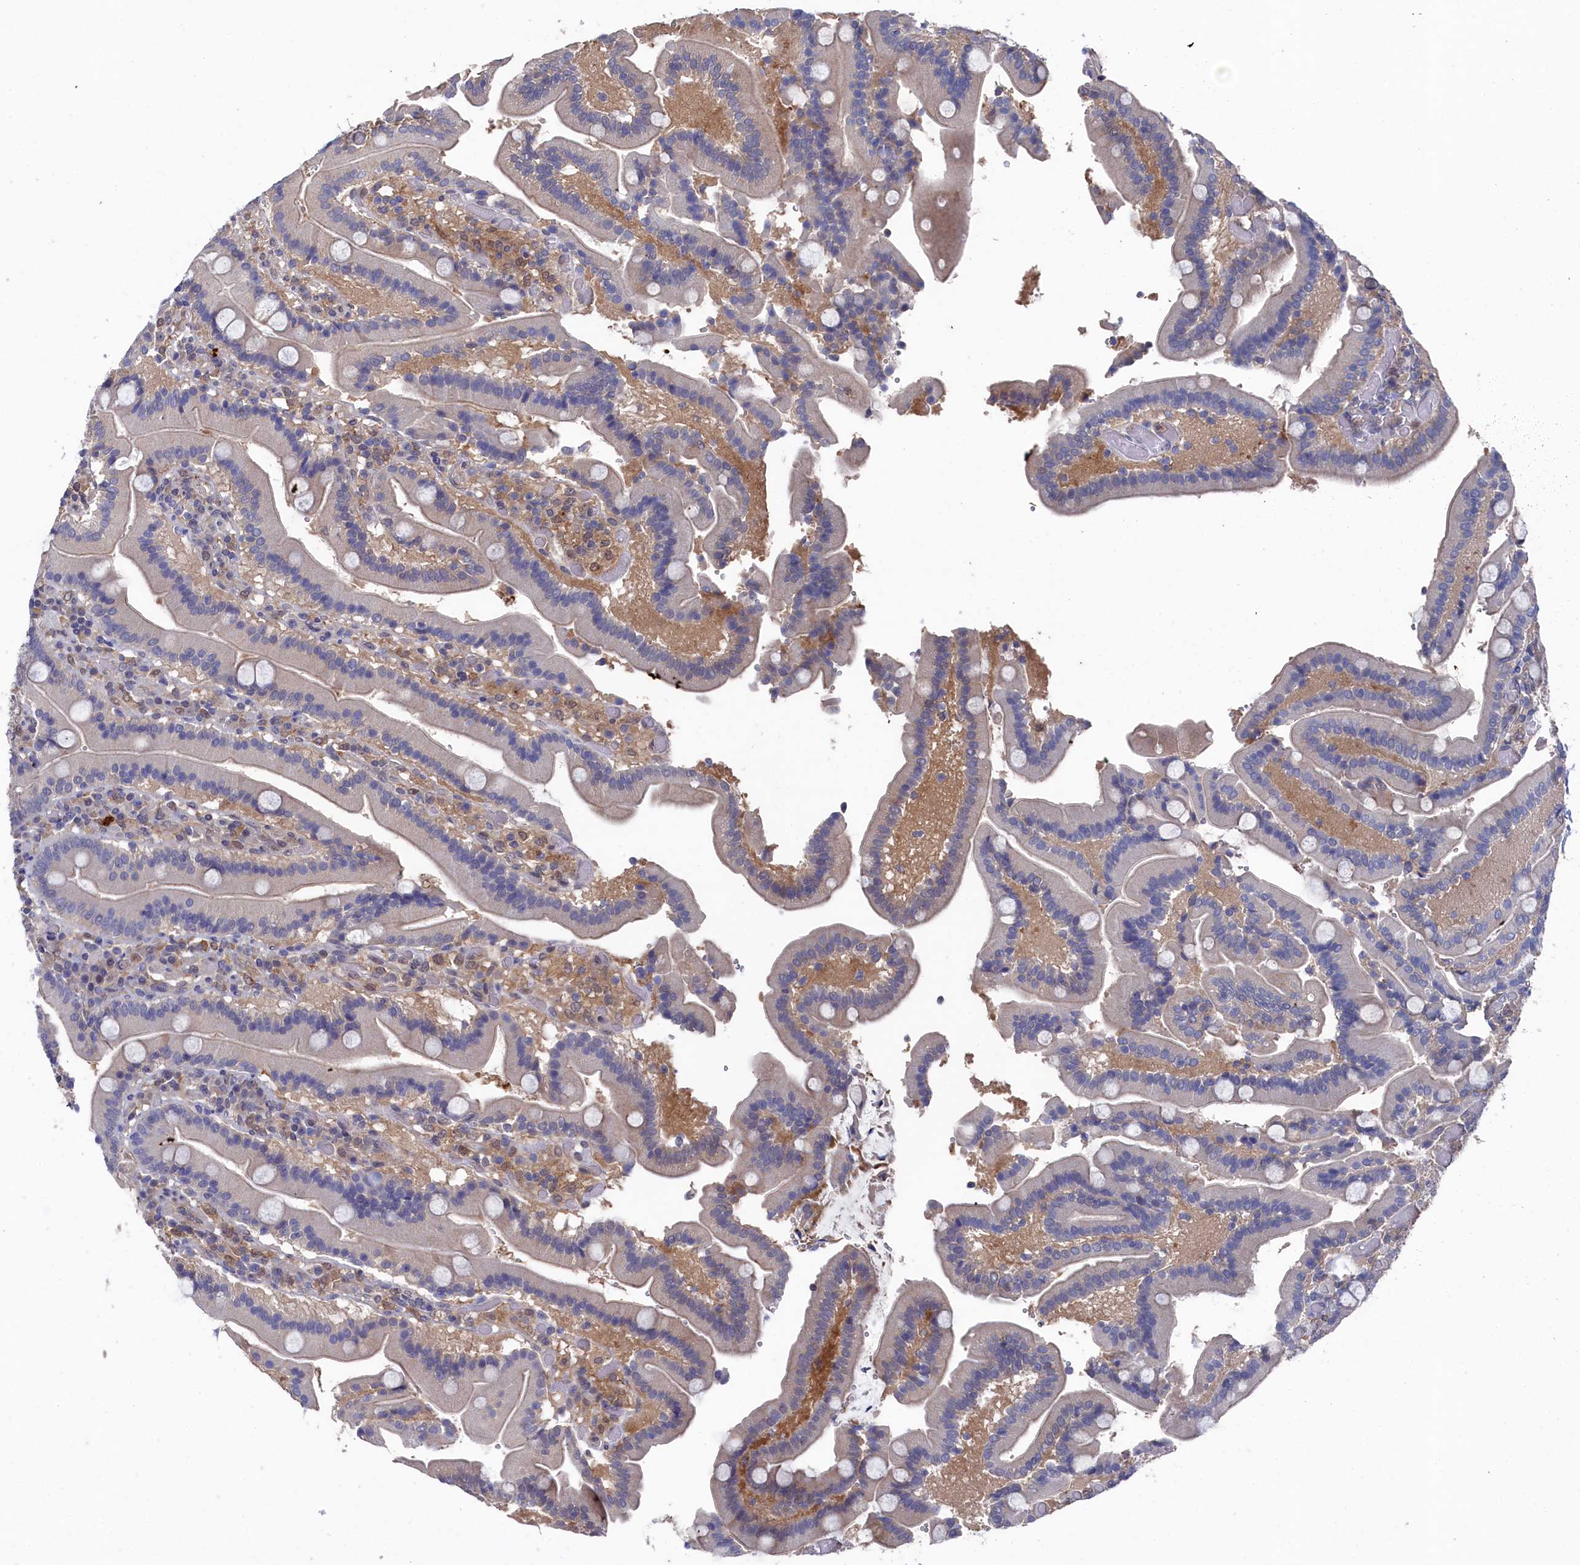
{"staining": {"intensity": "negative", "quantity": "none", "location": "none"}, "tissue": "duodenum", "cell_type": "Glandular cells", "image_type": "normal", "snomed": [{"axis": "morphology", "description": "Normal tissue, NOS"}, {"axis": "topography", "description": "Duodenum"}], "caption": "IHC histopathology image of unremarkable human duodenum stained for a protein (brown), which displays no expression in glandular cells. Nuclei are stained in blue.", "gene": "RNH1", "patient": {"sex": "female", "age": 62}}